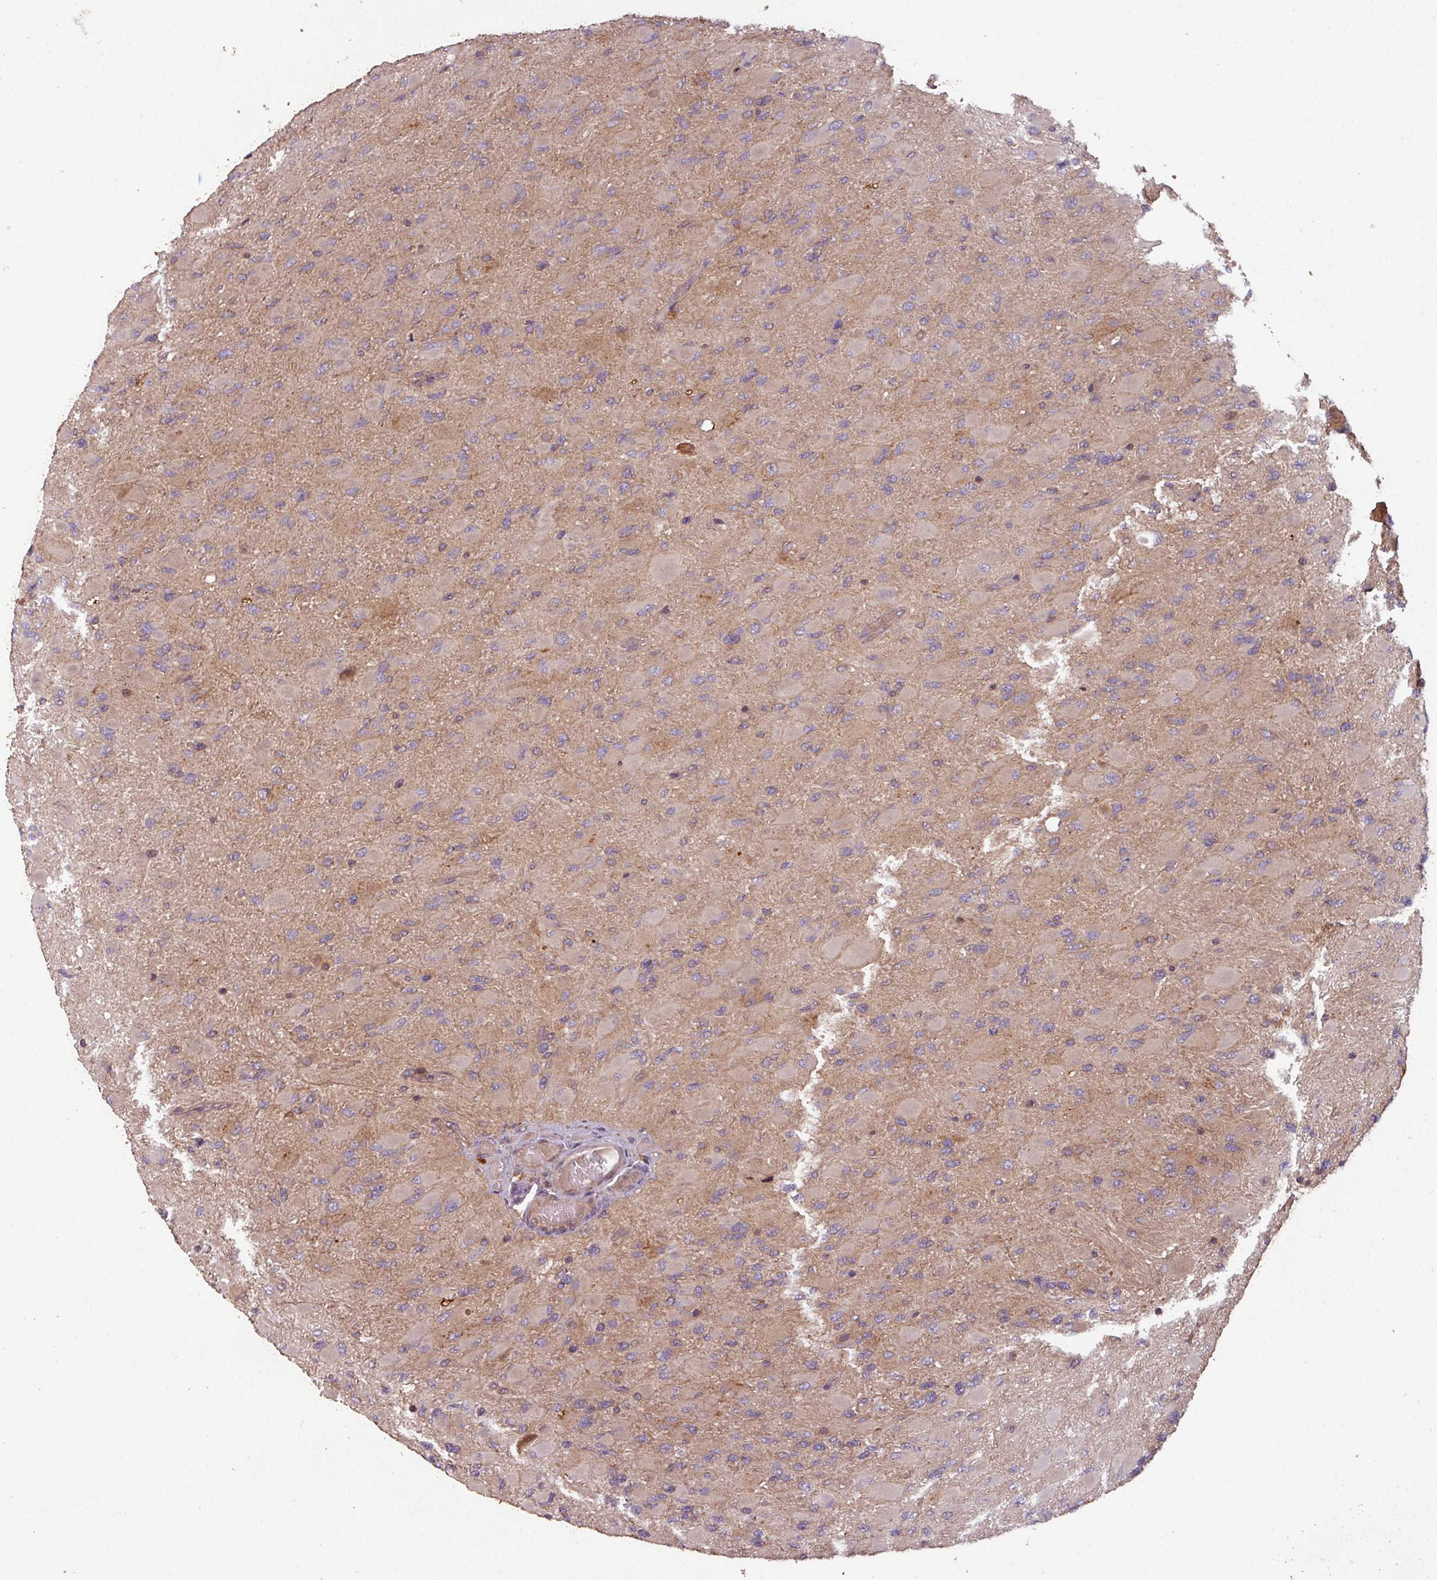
{"staining": {"intensity": "negative", "quantity": "none", "location": "none"}, "tissue": "glioma", "cell_type": "Tumor cells", "image_type": "cancer", "snomed": [{"axis": "morphology", "description": "Glioma, malignant, High grade"}, {"axis": "topography", "description": "Cerebral cortex"}], "caption": "The histopathology image reveals no significant expression in tumor cells of malignant glioma (high-grade).", "gene": "GSKIP", "patient": {"sex": "female", "age": 36}}